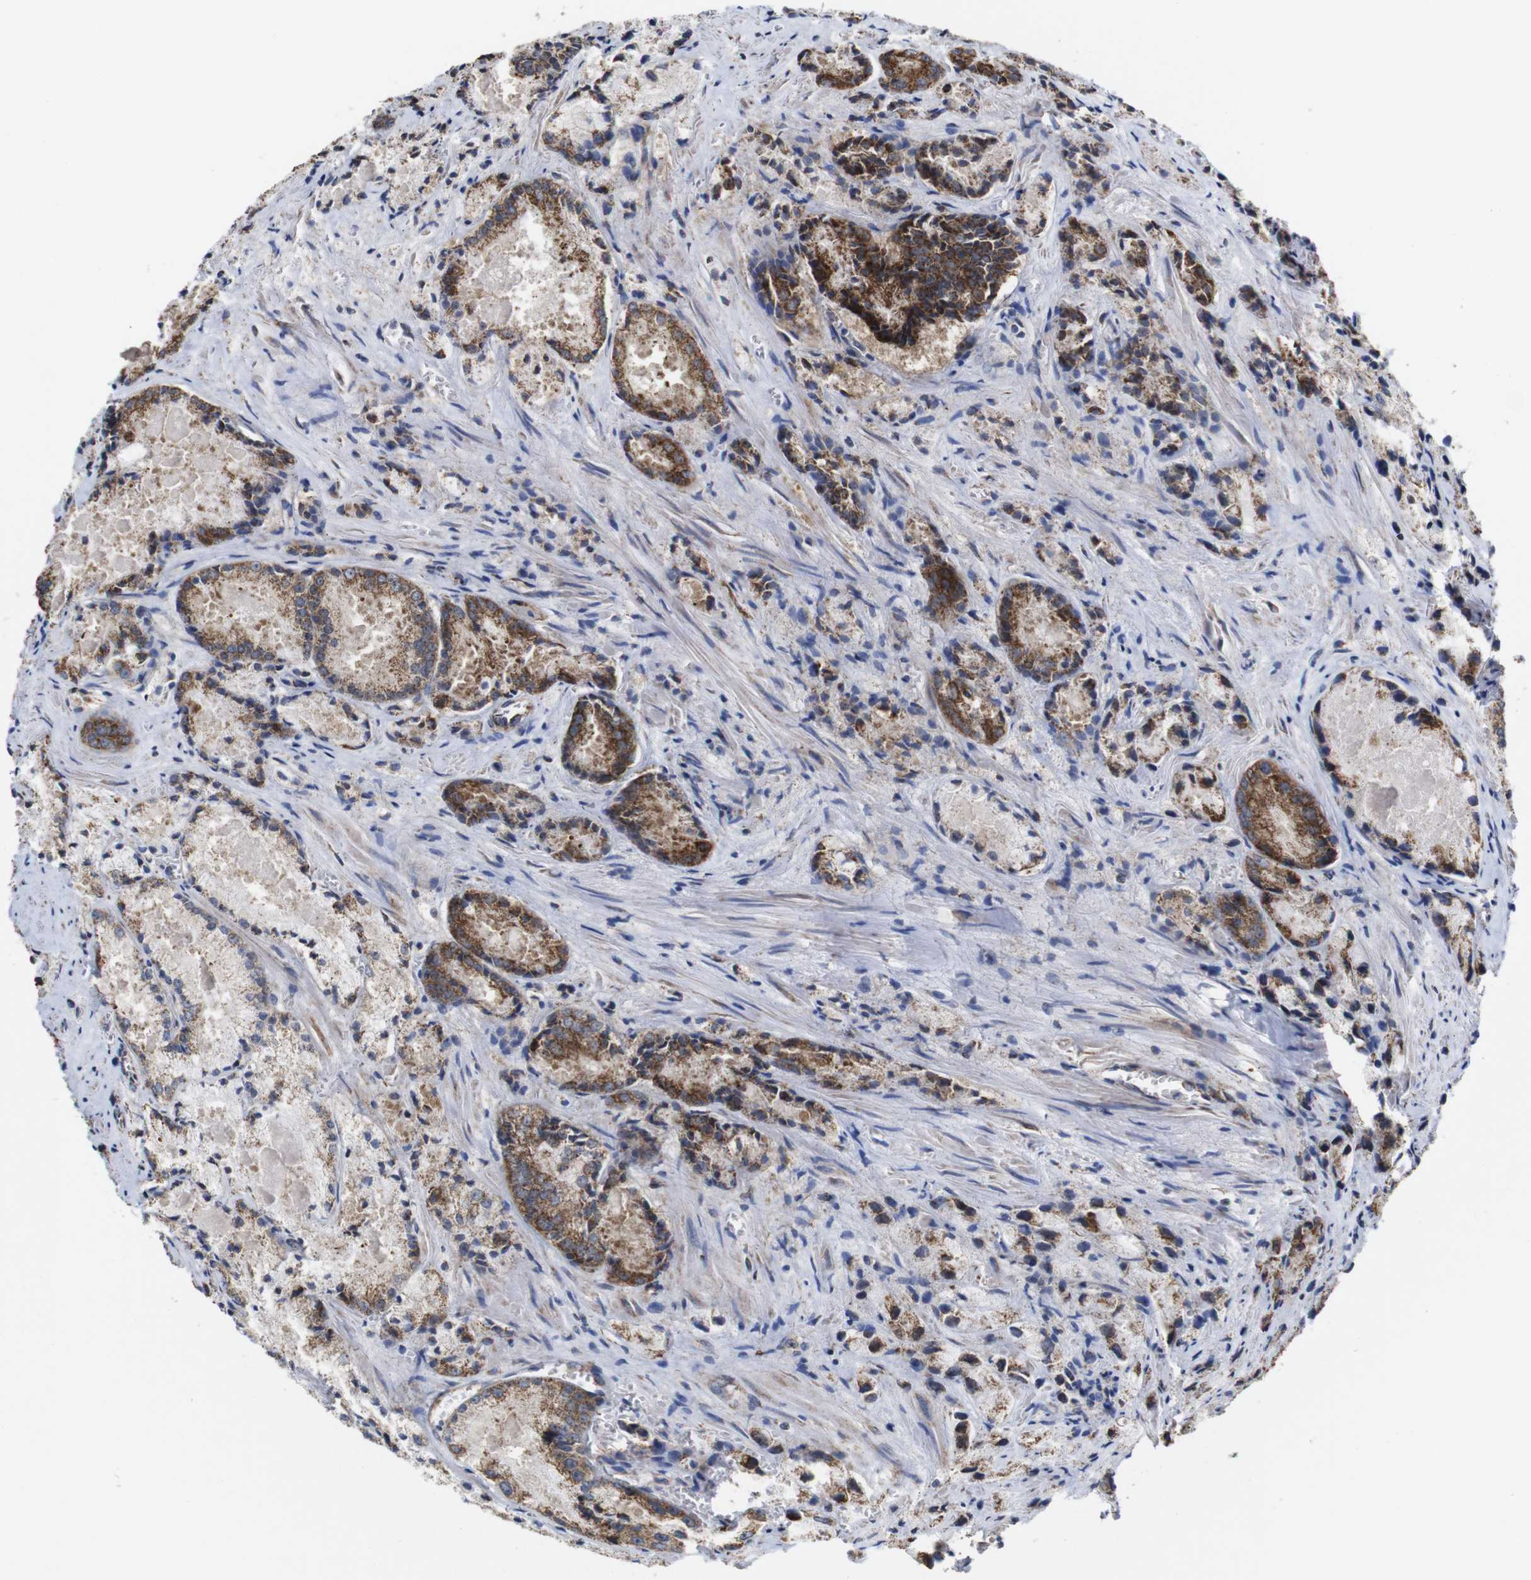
{"staining": {"intensity": "moderate", "quantity": ">75%", "location": "cytoplasmic/membranous"}, "tissue": "prostate cancer", "cell_type": "Tumor cells", "image_type": "cancer", "snomed": [{"axis": "morphology", "description": "Adenocarcinoma, Low grade"}, {"axis": "topography", "description": "Prostate"}], "caption": "Tumor cells reveal moderate cytoplasmic/membranous positivity in about >75% of cells in prostate cancer (adenocarcinoma (low-grade)). (DAB (3,3'-diaminobenzidine) IHC with brightfield microscopy, high magnification).", "gene": "C17orf80", "patient": {"sex": "male", "age": 64}}